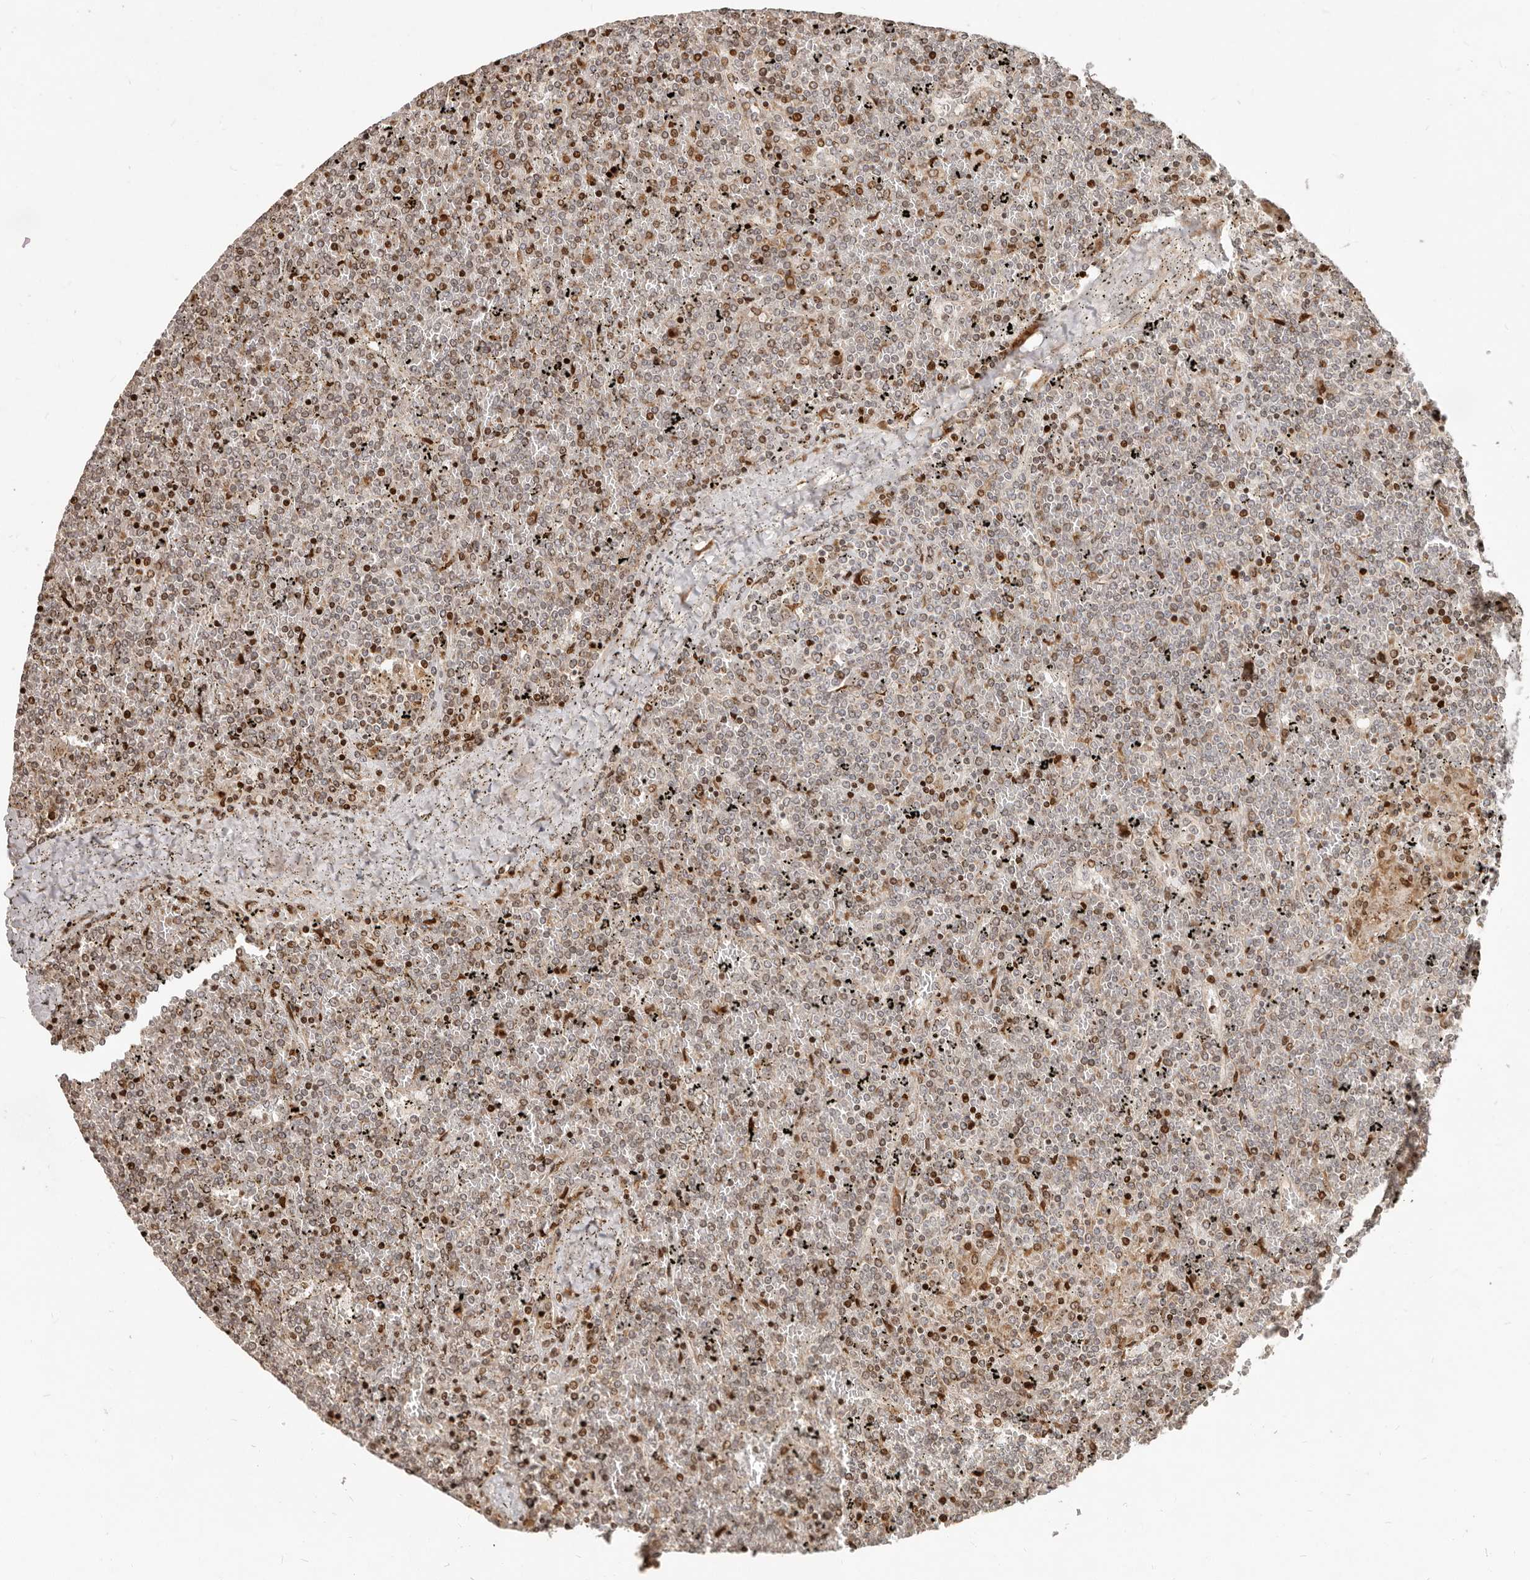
{"staining": {"intensity": "moderate", "quantity": "25%-75%", "location": "cytoplasmic/membranous,nuclear"}, "tissue": "lymphoma", "cell_type": "Tumor cells", "image_type": "cancer", "snomed": [{"axis": "morphology", "description": "Malignant lymphoma, non-Hodgkin's type, Low grade"}, {"axis": "topography", "description": "Spleen"}], "caption": "Protein analysis of low-grade malignant lymphoma, non-Hodgkin's type tissue shows moderate cytoplasmic/membranous and nuclear expression in about 25%-75% of tumor cells.", "gene": "TRIM4", "patient": {"sex": "female", "age": 19}}